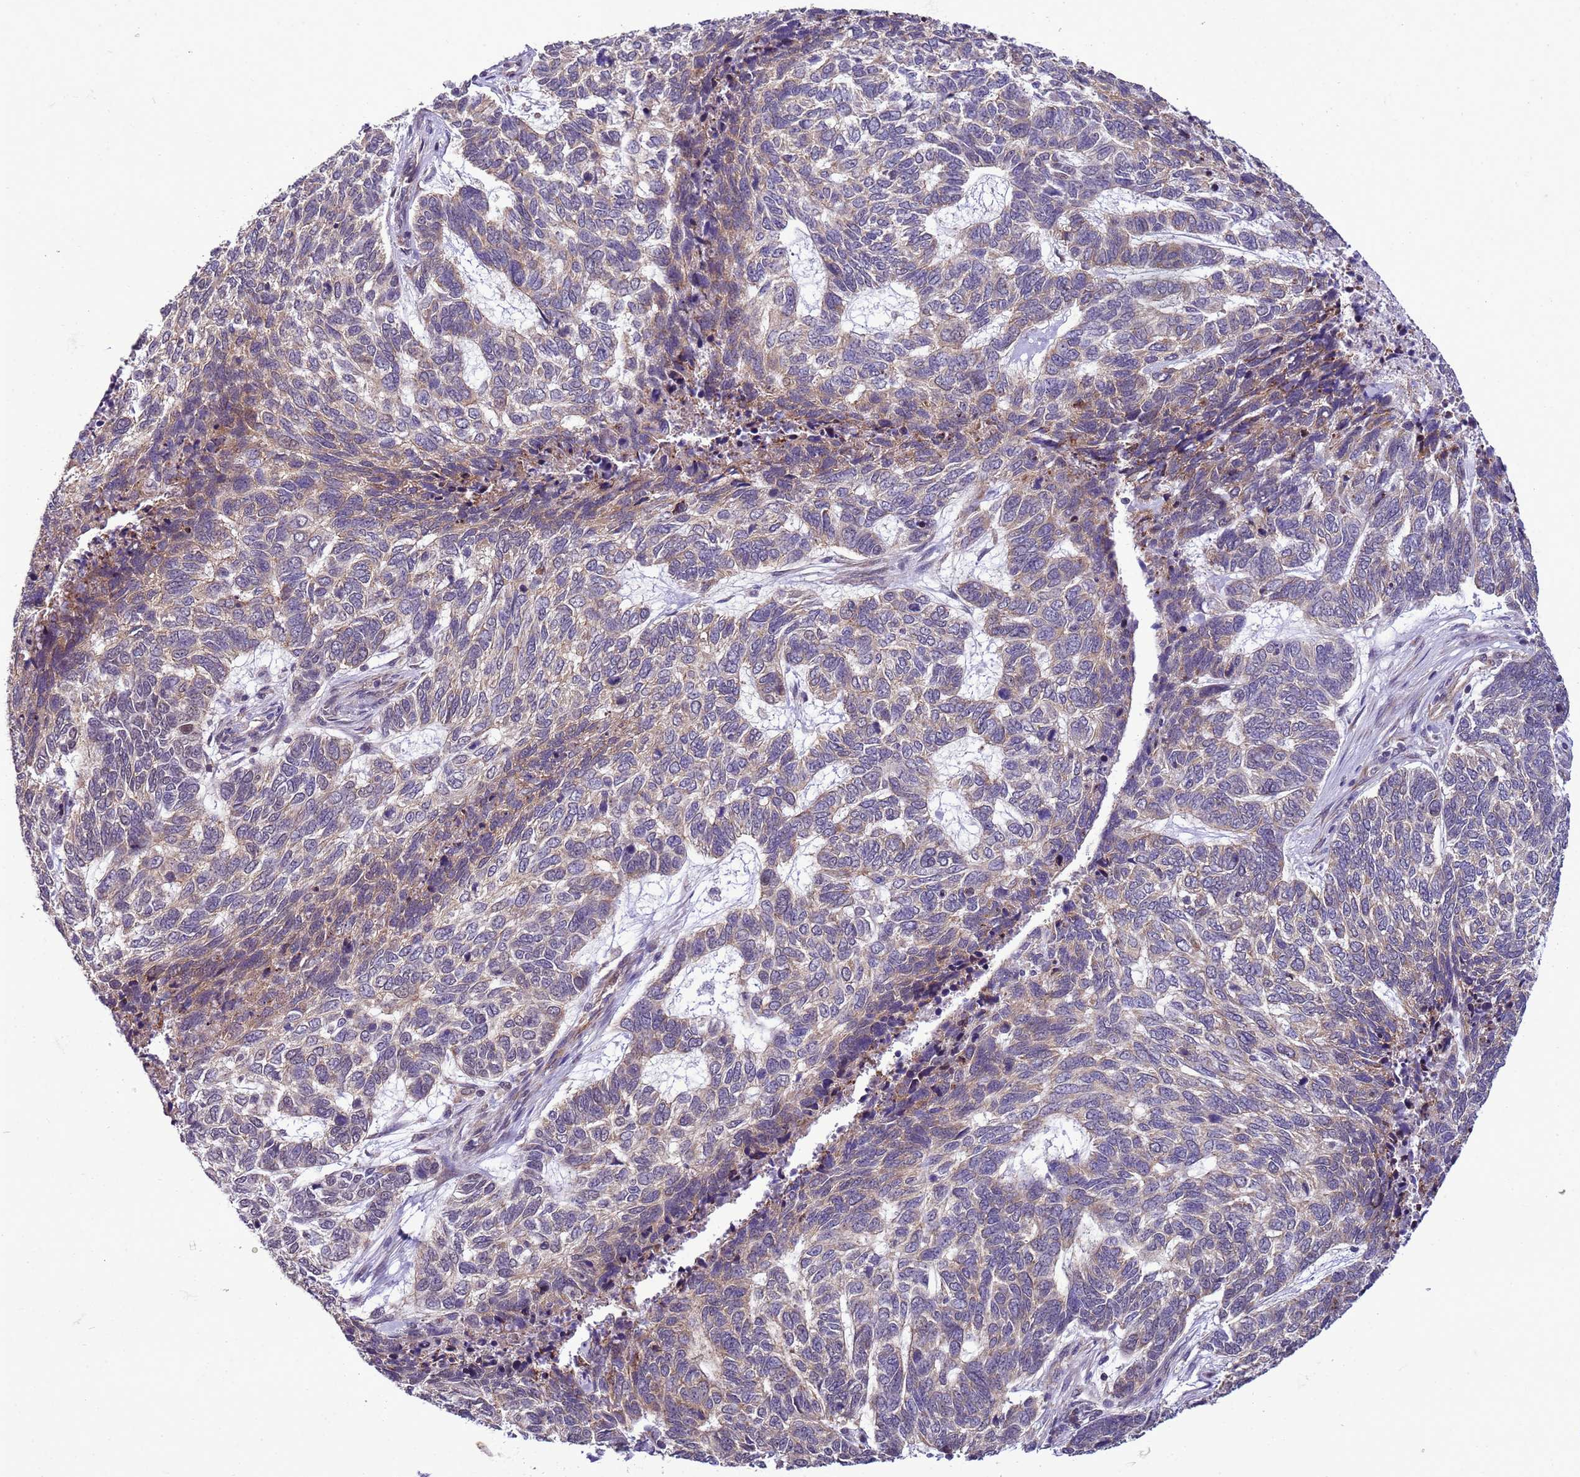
{"staining": {"intensity": "weak", "quantity": "<25%", "location": "cytoplasmic/membranous"}, "tissue": "skin cancer", "cell_type": "Tumor cells", "image_type": "cancer", "snomed": [{"axis": "morphology", "description": "Basal cell carcinoma"}, {"axis": "topography", "description": "Skin"}], "caption": "Immunohistochemical staining of human skin cancer (basal cell carcinoma) shows no significant staining in tumor cells.", "gene": "GEN1", "patient": {"sex": "female", "age": 65}}